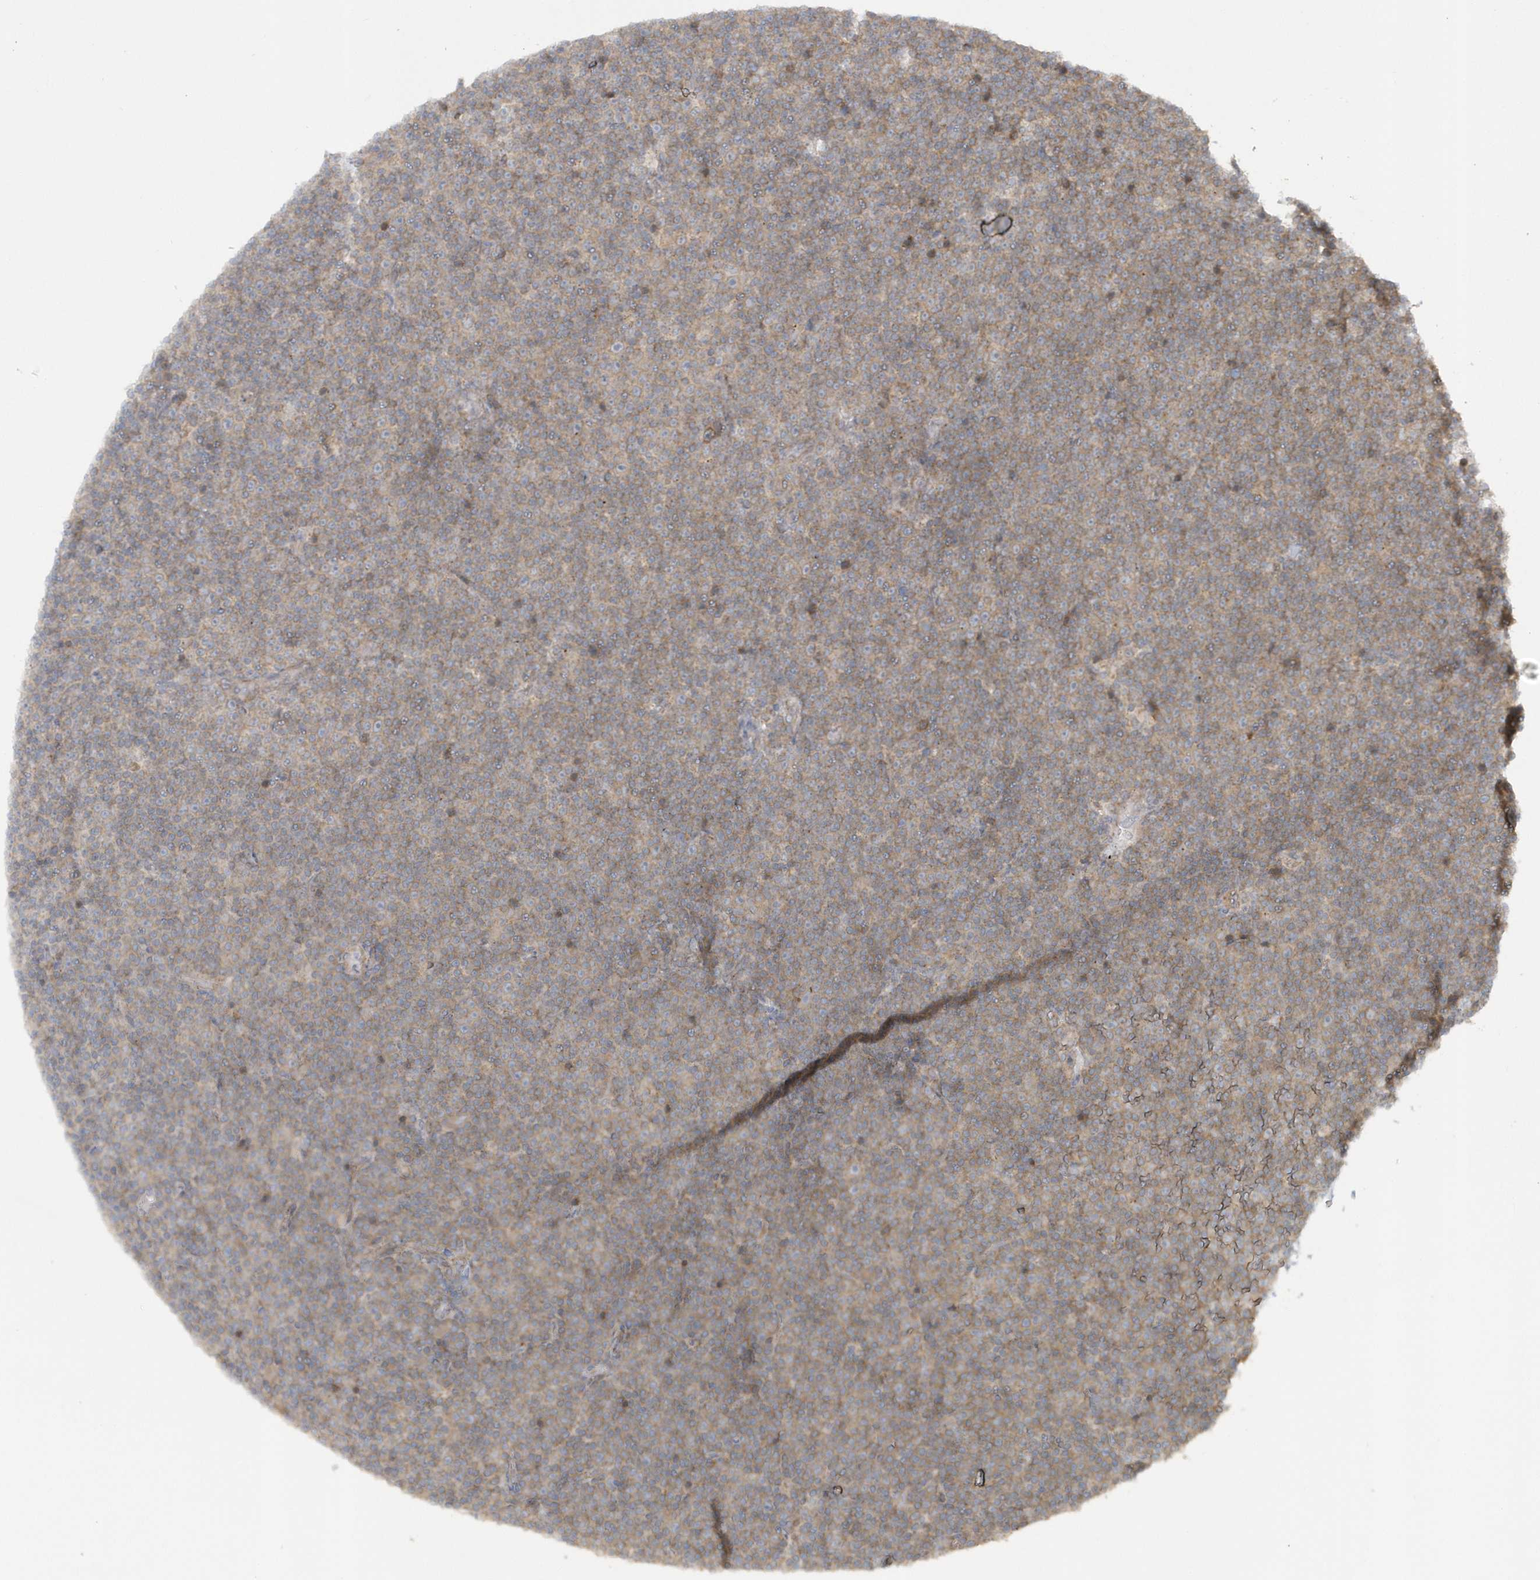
{"staining": {"intensity": "moderate", "quantity": ">75%", "location": "cytoplasmic/membranous"}, "tissue": "lymphoma", "cell_type": "Tumor cells", "image_type": "cancer", "snomed": [{"axis": "morphology", "description": "Malignant lymphoma, non-Hodgkin's type, Low grade"}, {"axis": "topography", "description": "Lymph node"}], "caption": "Protein positivity by immunohistochemistry displays moderate cytoplasmic/membranous staining in approximately >75% of tumor cells in lymphoma.", "gene": "STIM2", "patient": {"sex": "female", "age": 67}}